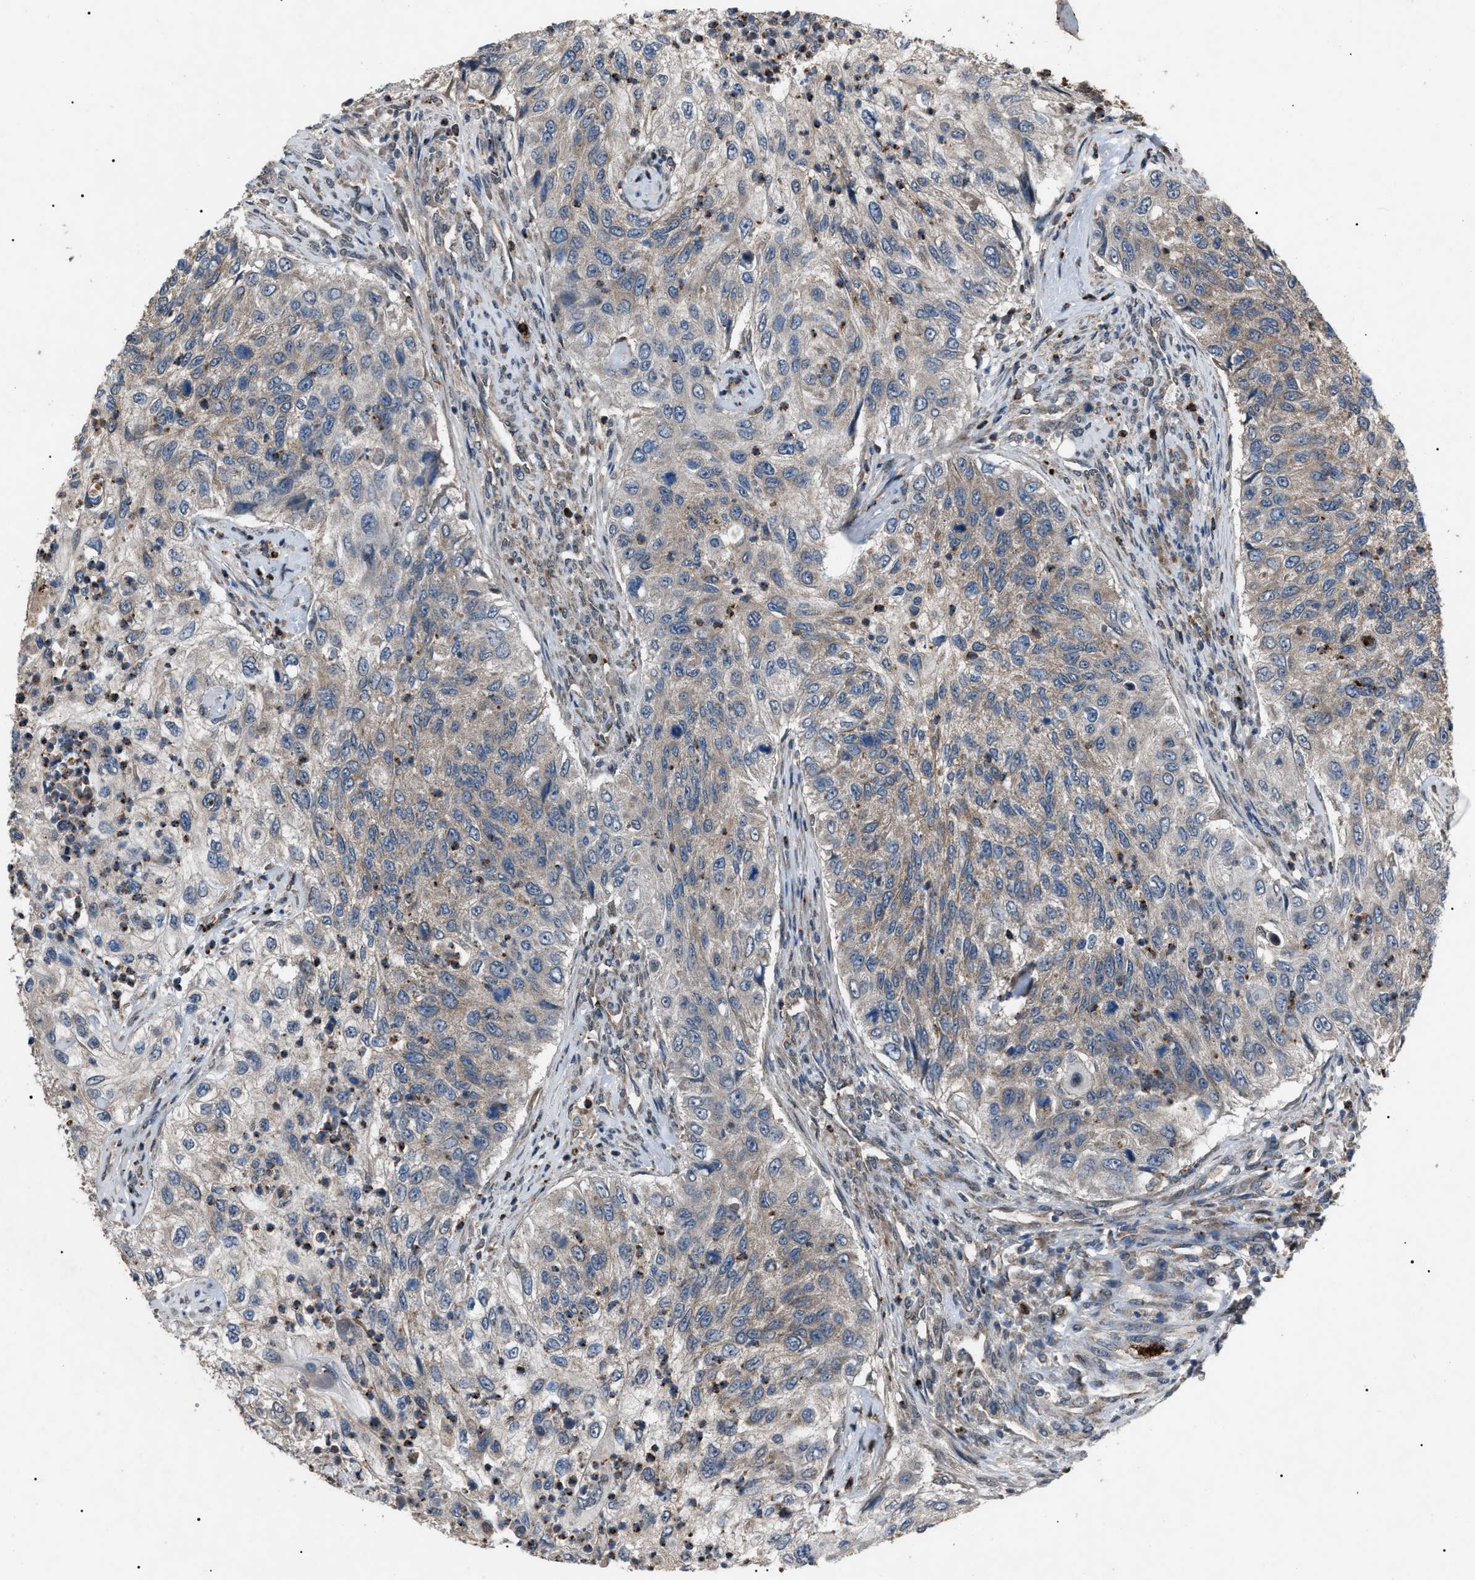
{"staining": {"intensity": "weak", "quantity": "<25%", "location": "cytoplasmic/membranous"}, "tissue": "urothelial cancer", "cell_type": "Tumor cells", "image_type": "cancer", "snomed": [{"axis": "morphology", "description": "Urothelial carcinoma, High grade"}, {"axis": "topography", "description": "Urinary bladder"}], "caption": "IHC micrograph of neoplastic tissue: urothelial carcinoma (high-grade) stained with DAB displays no significant protein expression in tumor cells.", "gene": "ZFAND2A", "patient": {"sex": "female", "age": 60}}